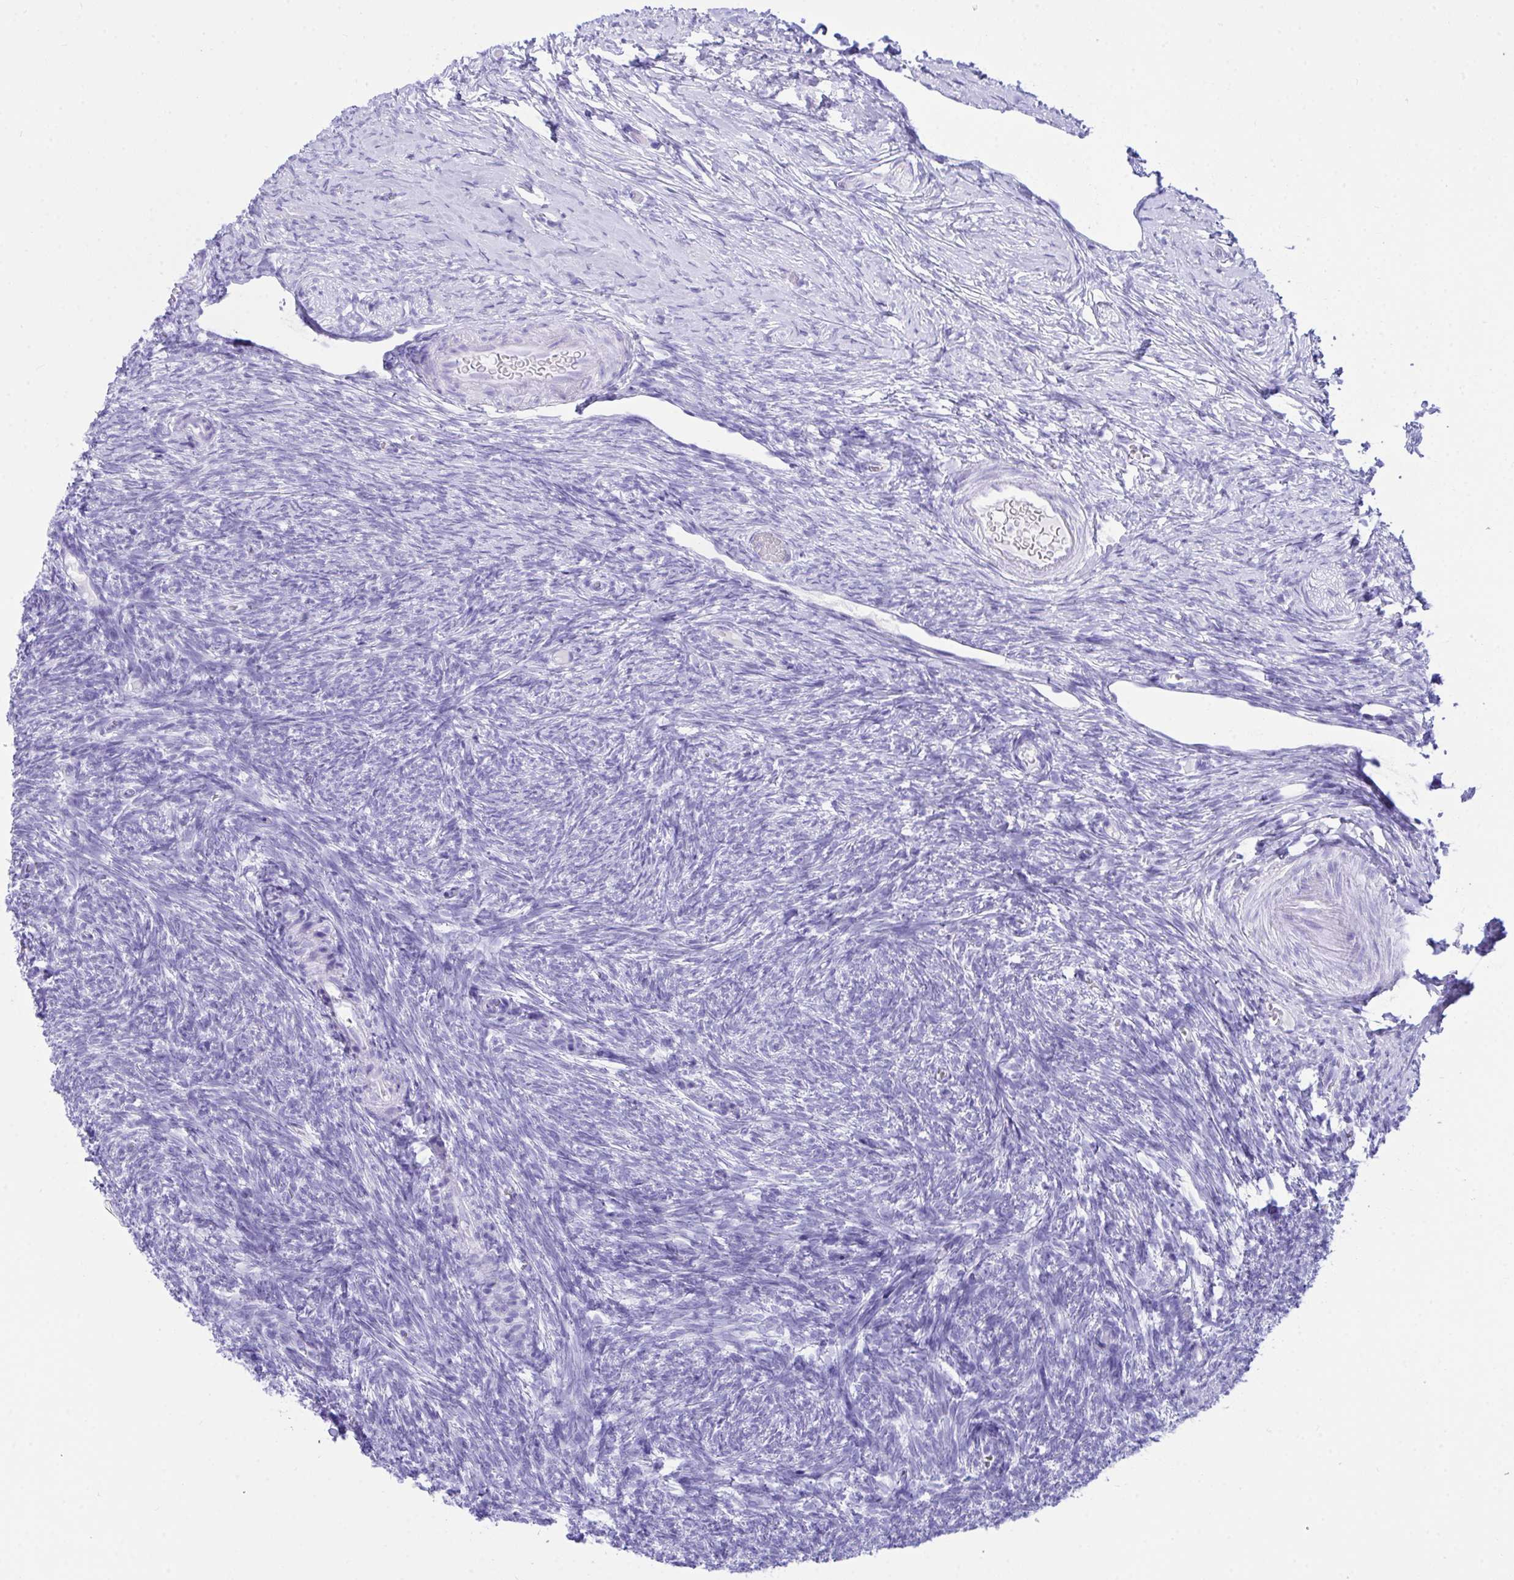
{"staining": {"intensity": "negative", "quantity": "none", "location": "none"}, "tissue": "ovary", "cell_type": "Ovarian stroma cells", "image_type": "normal", "snomed": [{"axis": "morphology", "description": "Normal tissue, NOS"}, {"axis": "topography", "description": "Ovary"}], "caption": "This is an immunohistochemistry image of unremarkable ovary. There is no expression in ovarian stroma cells.", "gene": "BEST4", "patient": {"sex": "female", "age": 39}}